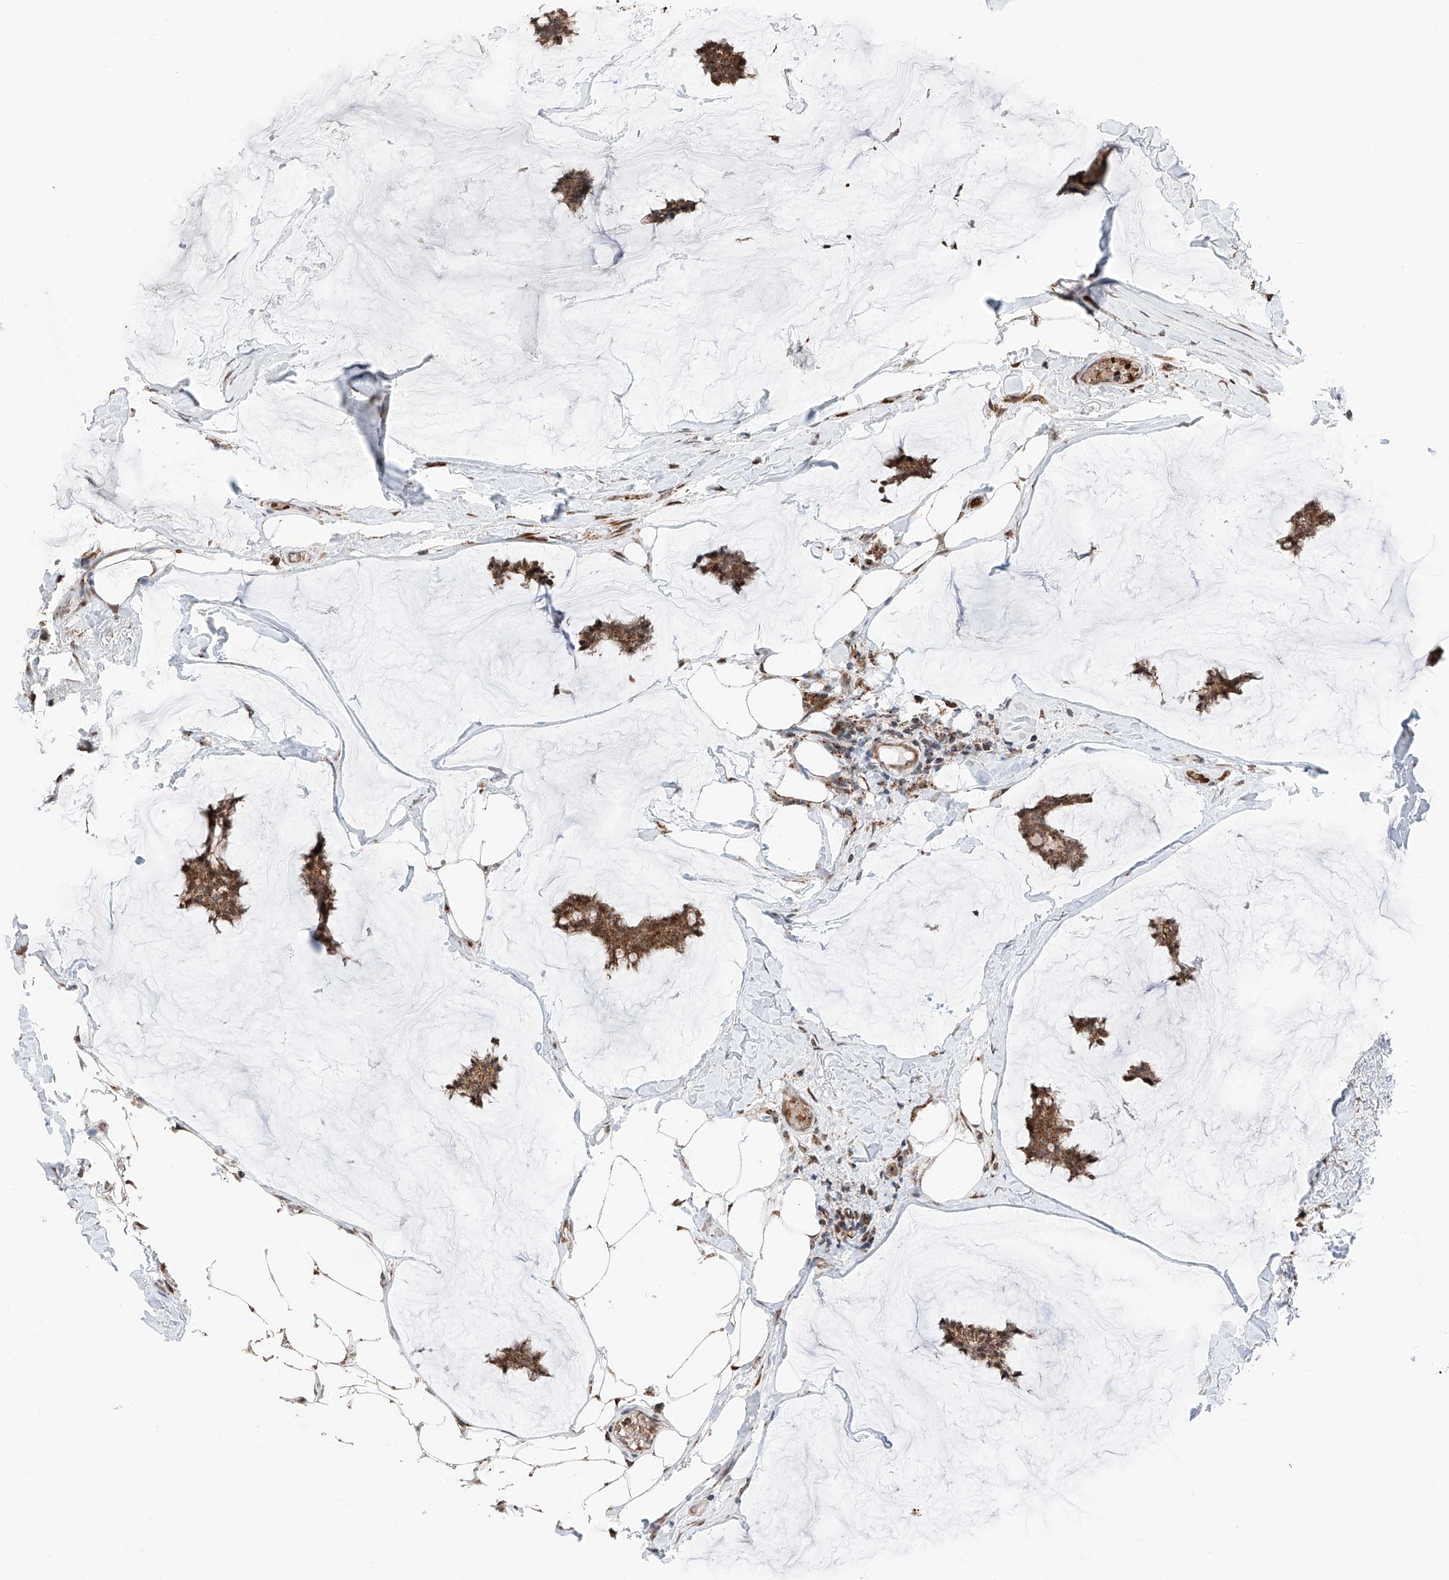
{"staining": {"intensity": "moderate", "quantity": ">75%", "location": "cytoplasmic/membranous"}, "tissue": "breast cancer", "cell_type": "Tumor cells", "image_type": "cancer", "snomed": [{"axis": "morphology", "description": "Duct carcinoma"}, {"axis": "topography", "description": "Breast"}], "caption": "Invasive ductal carcinoma (breast) stained with DAB (3,3'-diaminobenzidine) IHC exhibits medium levels of moderate cytoplasmic/membranous expression in approximately >75% of tumor cells.", "gene": "ZSCAN29", "patient": {"sex": "female", "age": 93}}